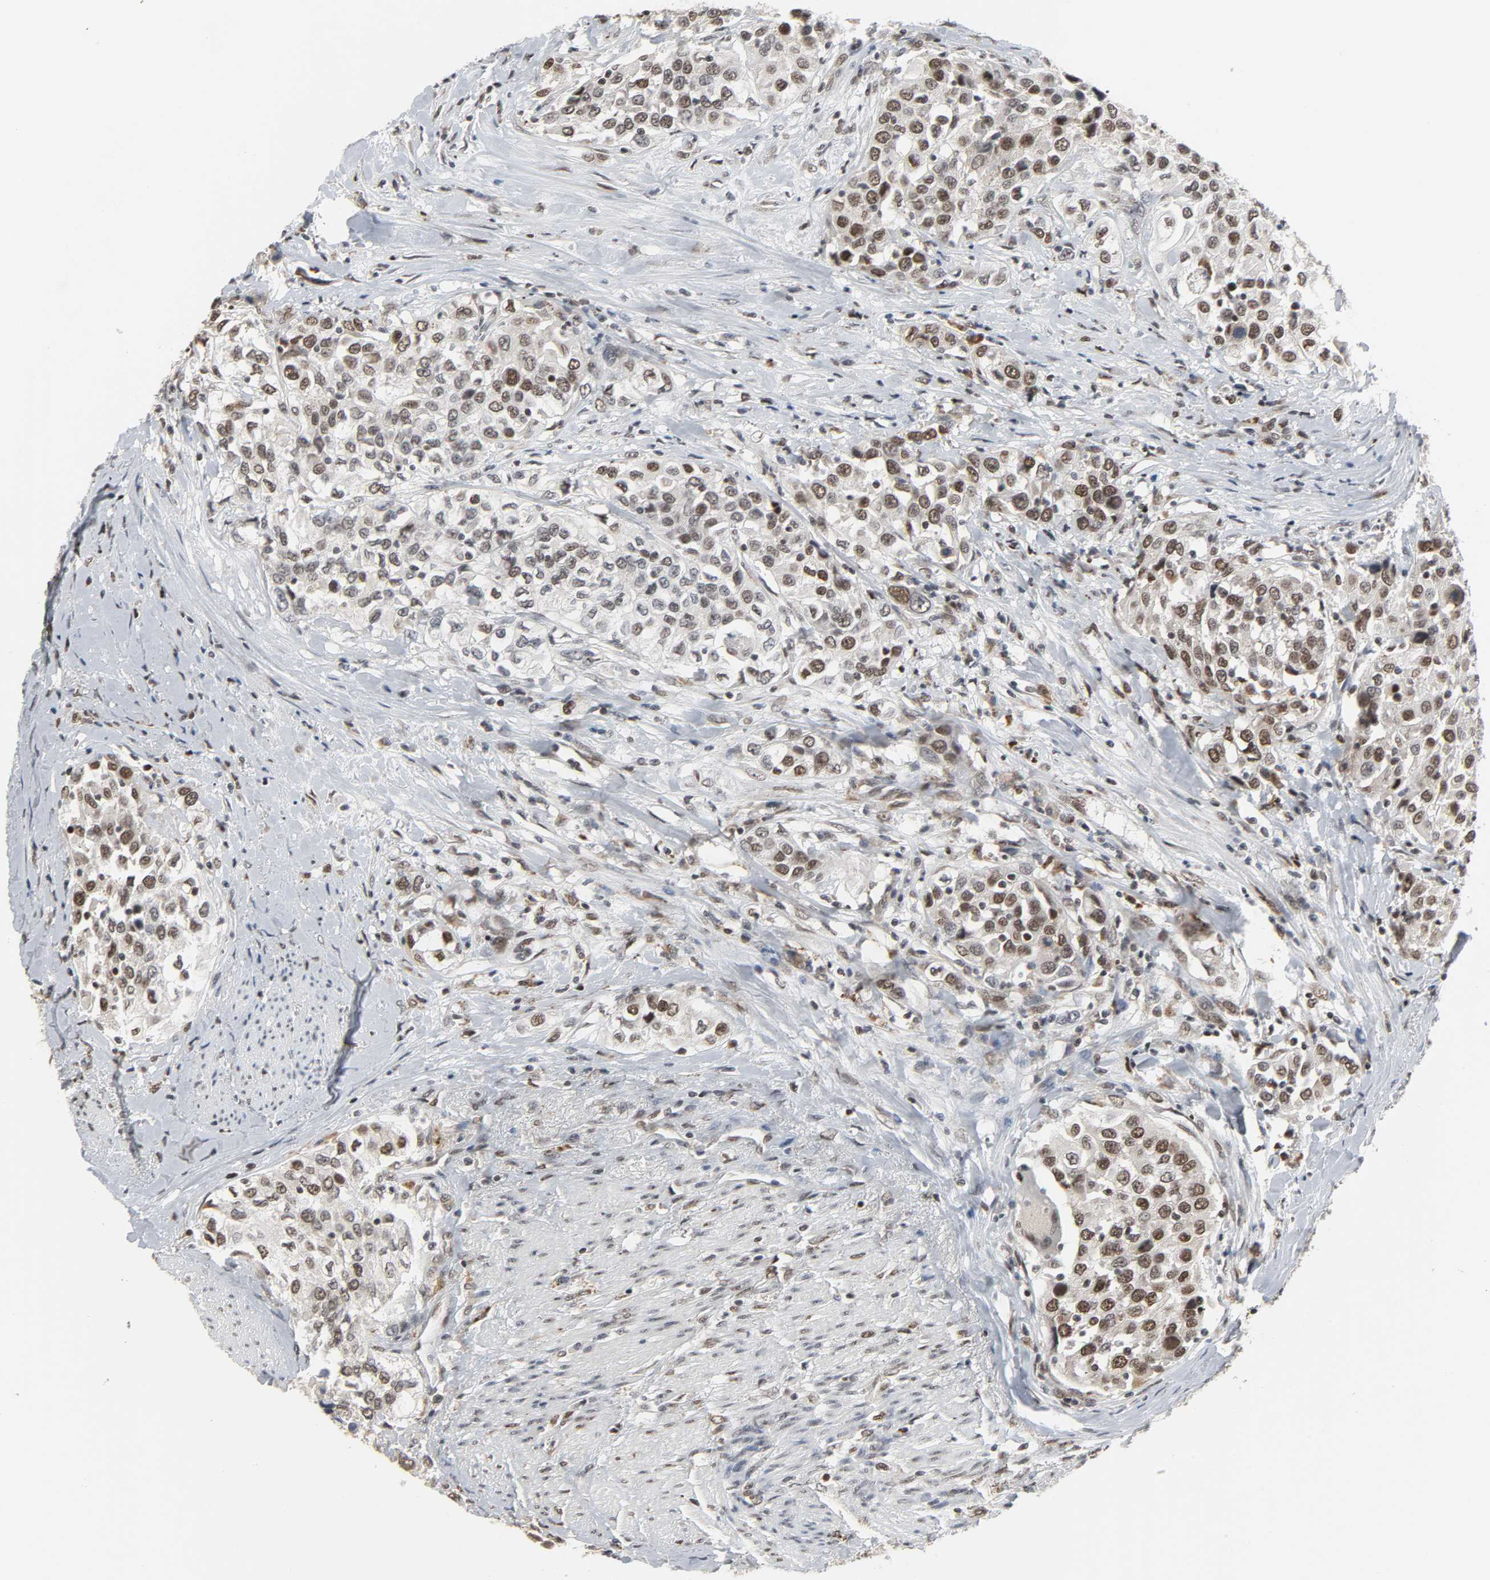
{"staining": {"intensity": "moderate", "quantity": ">75%", "location": "nuclear"}, "tissue": "urothelial cancer", "cell_type": "Tumor cells", "image_type": "cancer", "snomed": [{"axis": "morphology", "description": "Urothelial carcinoma, High grade"}, {"axis": "topography", "description": "Urinary bladder"}], "caption": "Immunohistochemical staining of human urothelial cancer demonstrates medium levels of moderate nuclear protein expression in about >75% of tumor cells.", "gene": "DAZAP1", "patient": {"sex": "female", "age": 80}}